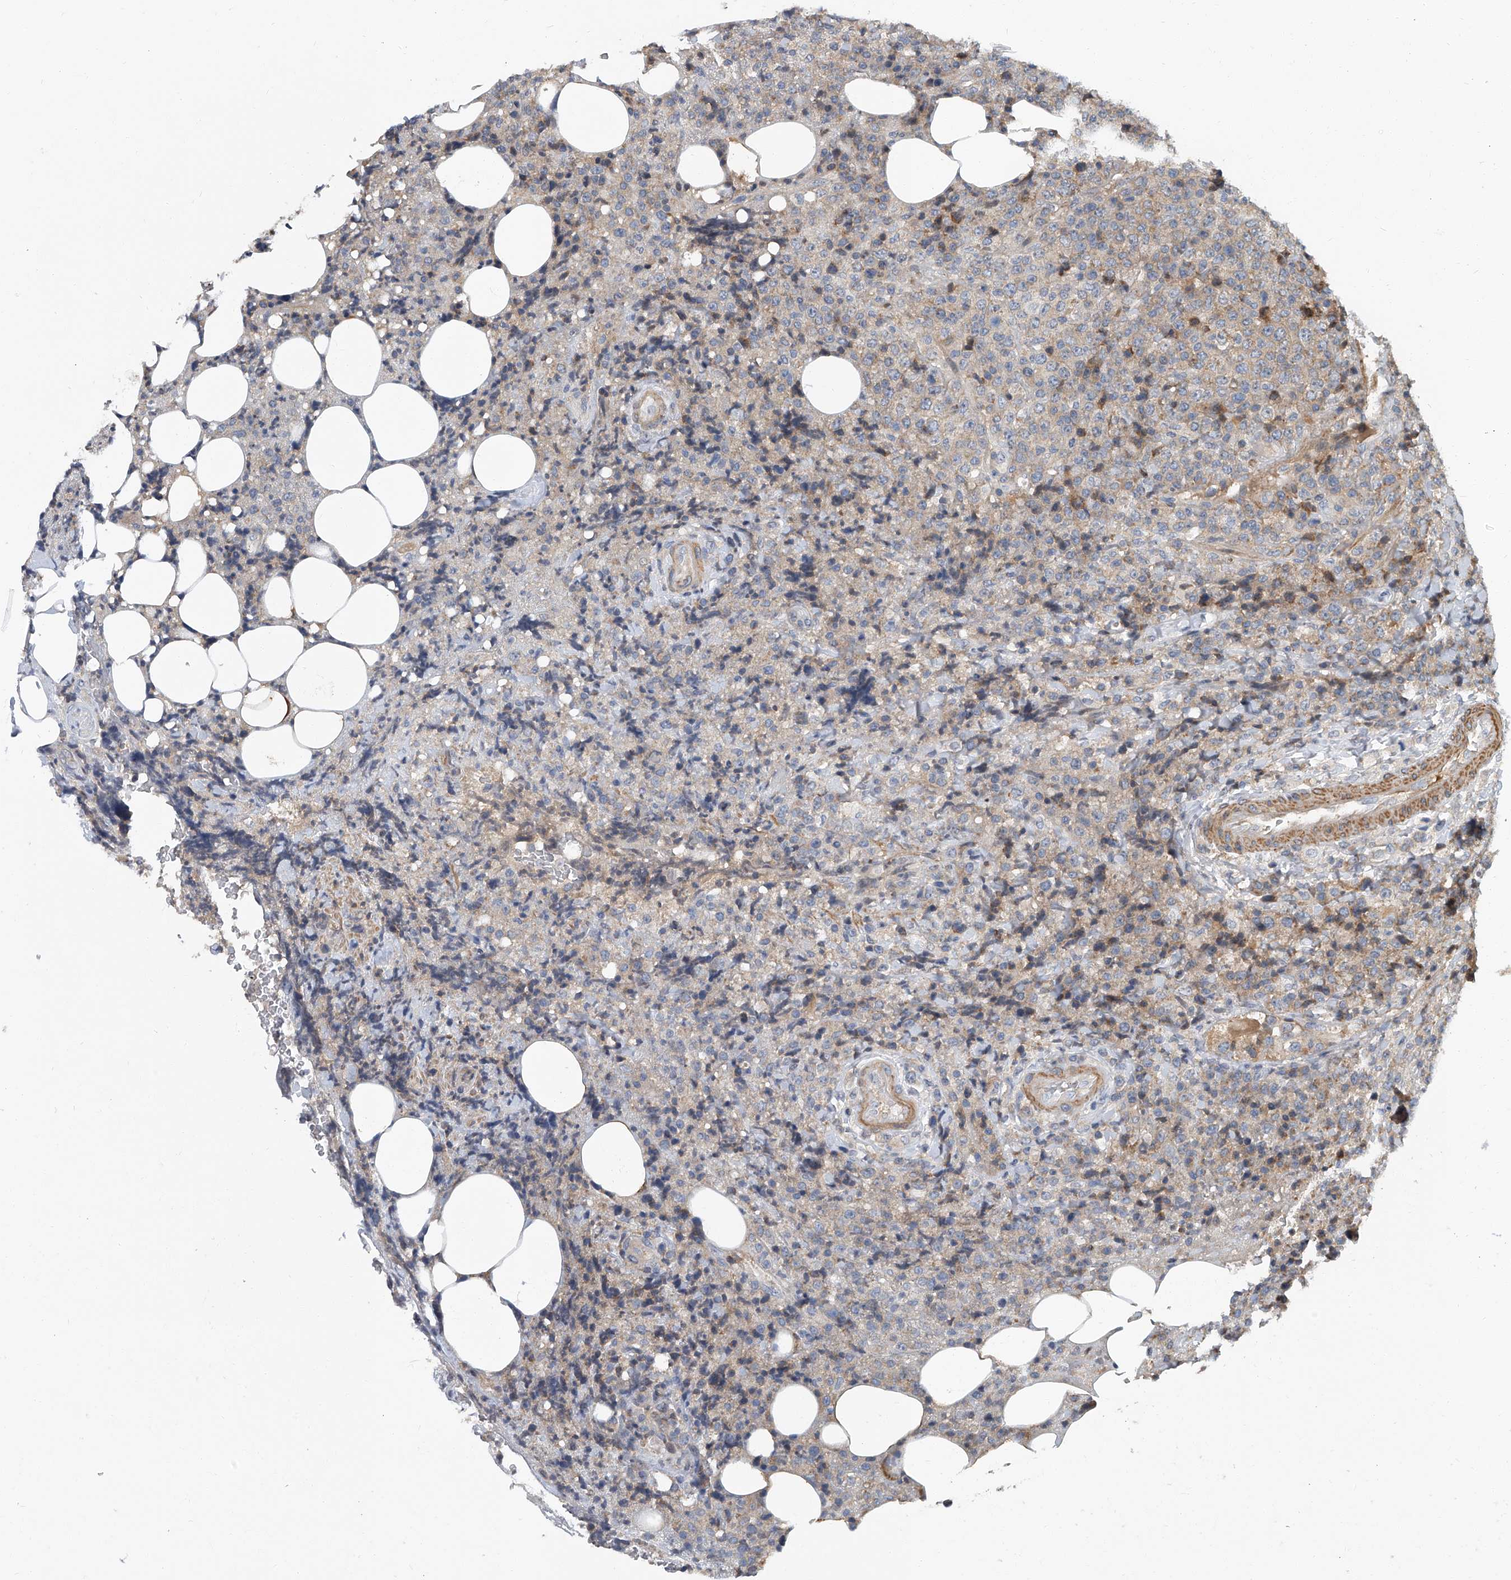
{"staining": {"intensity": "negative", "quantity": "none", "location": "none"}, "tissue": "lymphoma", "cell_type": "Tumor cells", "image_type": "cancer", "snomed": [{"axis": "morphology", "description": "Malignant lymphoma, non-Hodgkin's type, High grade"}, {"axis": "topography", "description": "Lymph node"}], "caption": "This is an immunohistochemistry (IHC) photomicrograph of malignant lymphoma, non-Hodgkin's type (high-grade). There is no expression in tumor cells.", "gene": "CD200", "patient": {"sex": "male", "age": 13}}